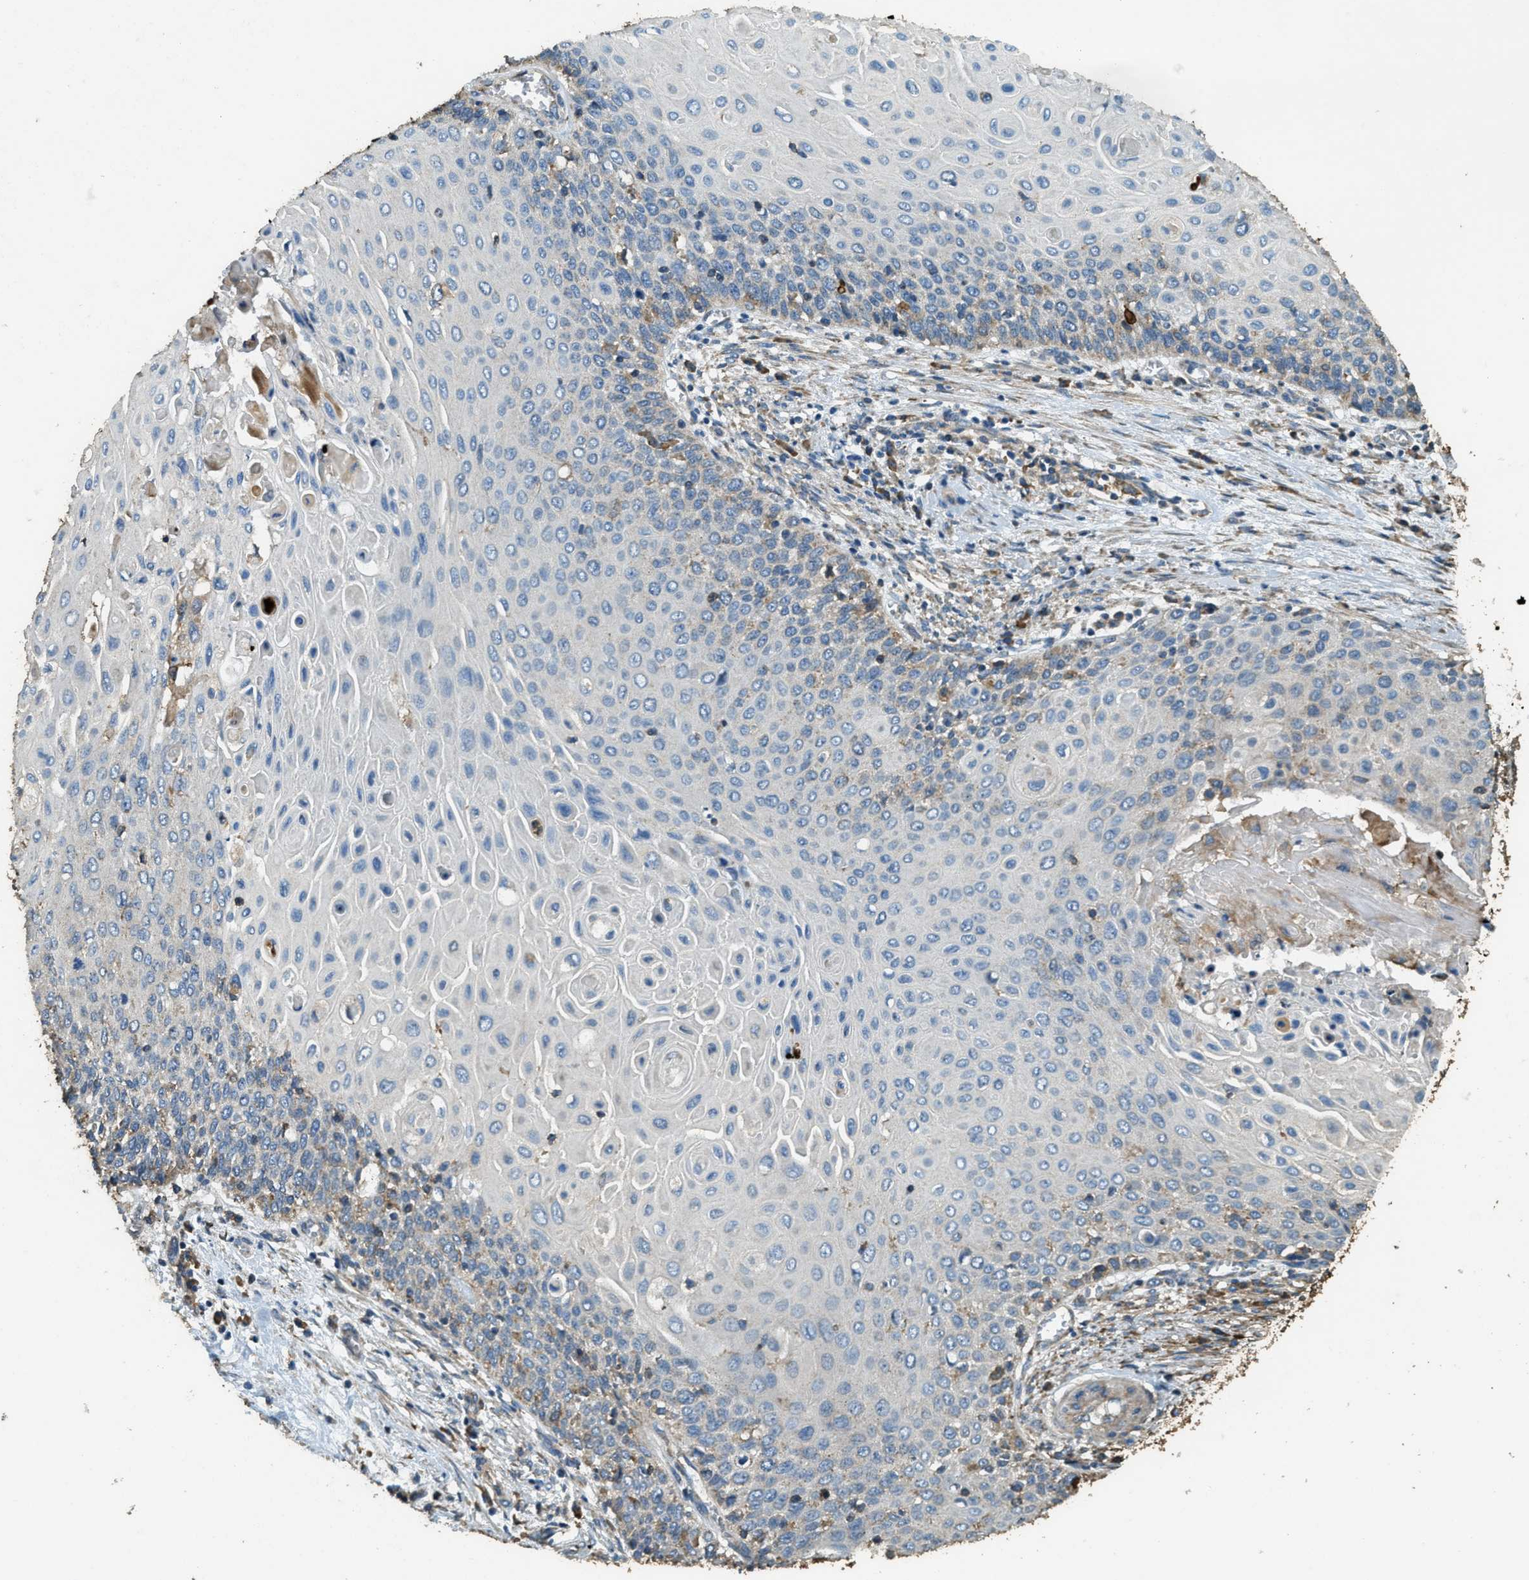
{"staining": {"intensity": "negative", "quantity": "none", "location": "none"}, "tissue": "cervical cancer", "cell_type": "Tumor cells", "image_type": "cancer", "snomed": [{"axis": "morphology", "description": "Squamous cell carcinoma, NOS"}, {"axis": "topography", "description": "Cervix"}], "caption": "DAB (3,3'-diaminobenzidine) immunohistochemical staining of human cervical cancer (squamous cell carcinoma) displays no significant staining in tumor cells.", "gene": "ERGIC1", "patient": {"sex": "female", "age": 39}}